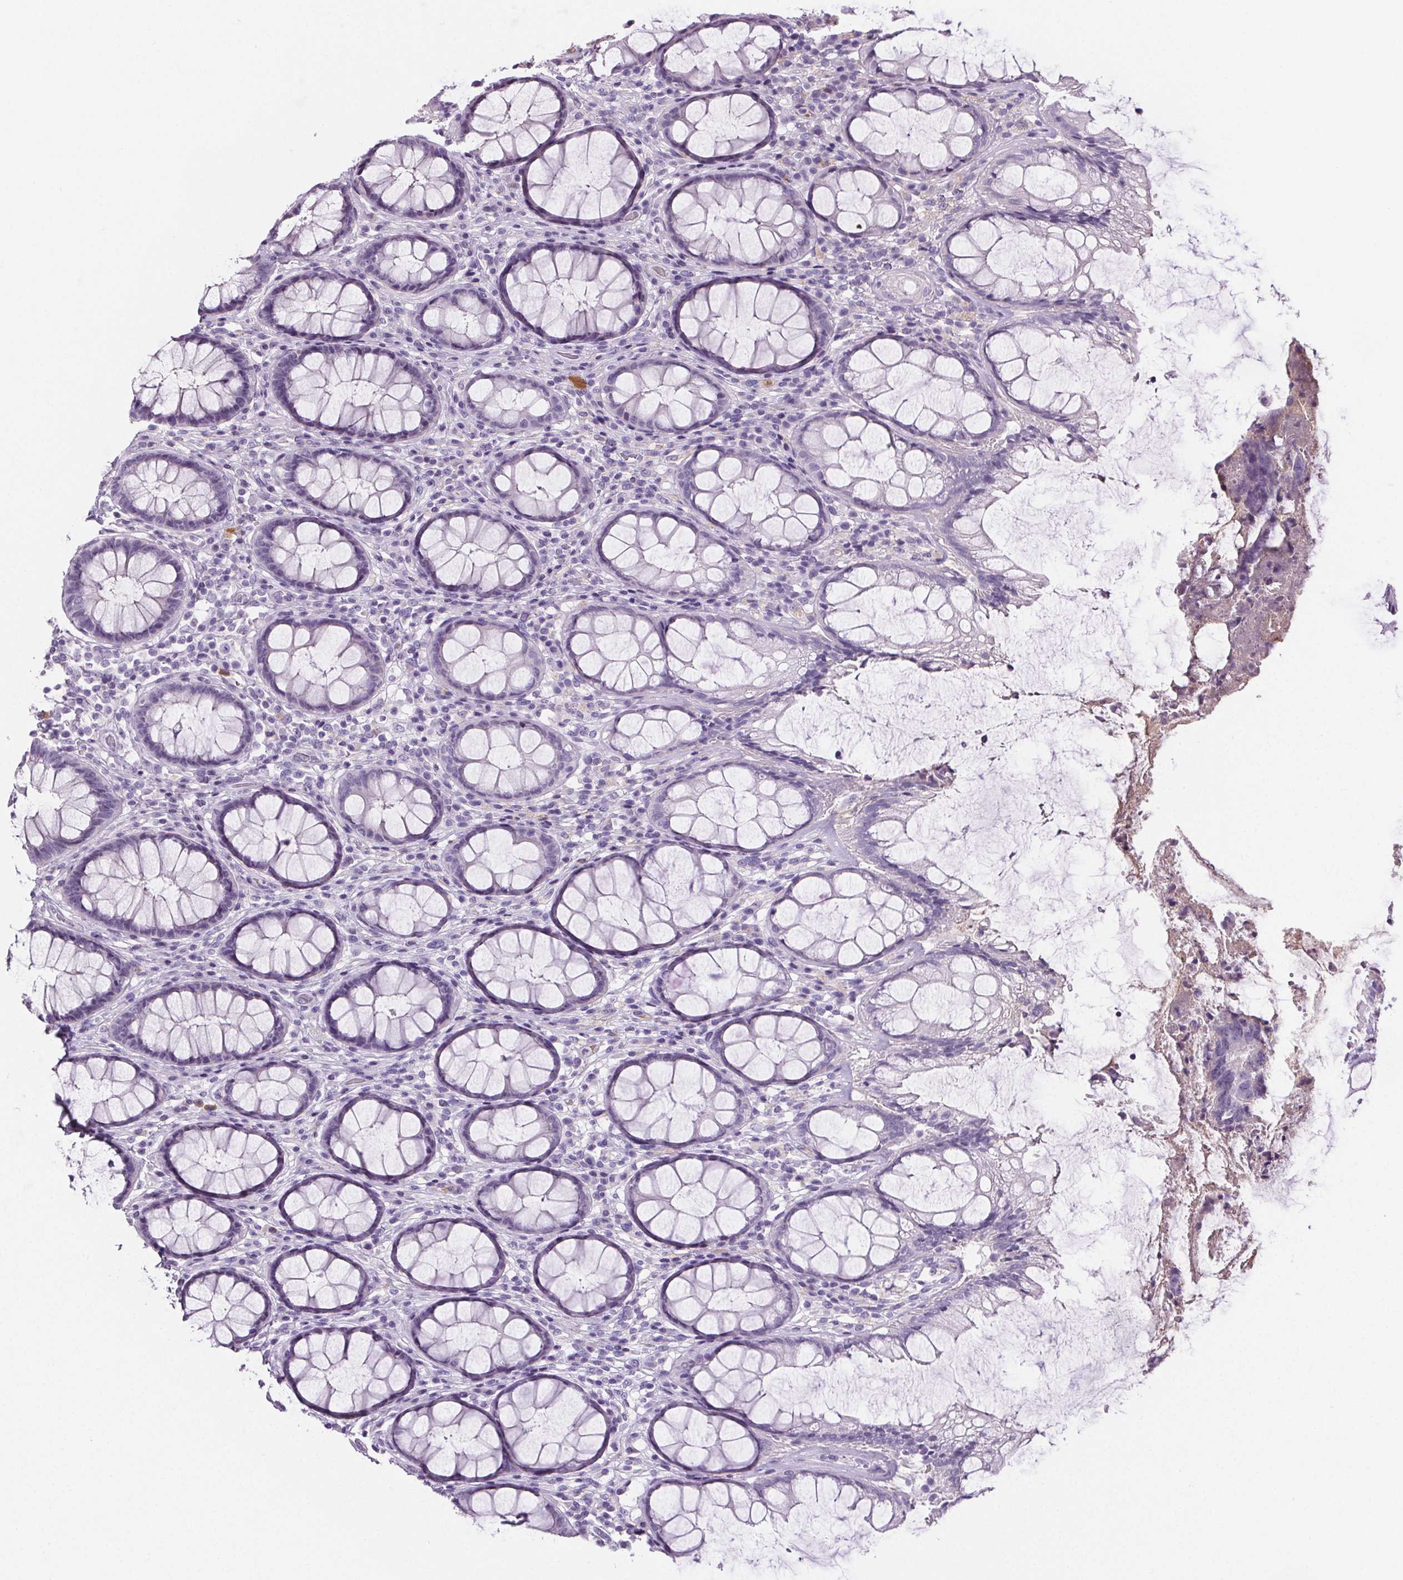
{"staining": {"intensity": "negative", "quantity": "none", "location": "none"}, "tissue": "rectum", "cell_type": "Glandular cells", "image_type": "normal", "snomed": [{"axis": "morphology", "description": "Normal tissue, NOS"}, {"axis": "topography", "description": "Rectum"}], "caption": "DAB (3,3'-diaminobenzidine) immunohistochemical staining of benign human rectum exhibits no significant positivity in glandular cells.", "gene": "CD5L", "patient": {"sex": "male", "age": 72}}